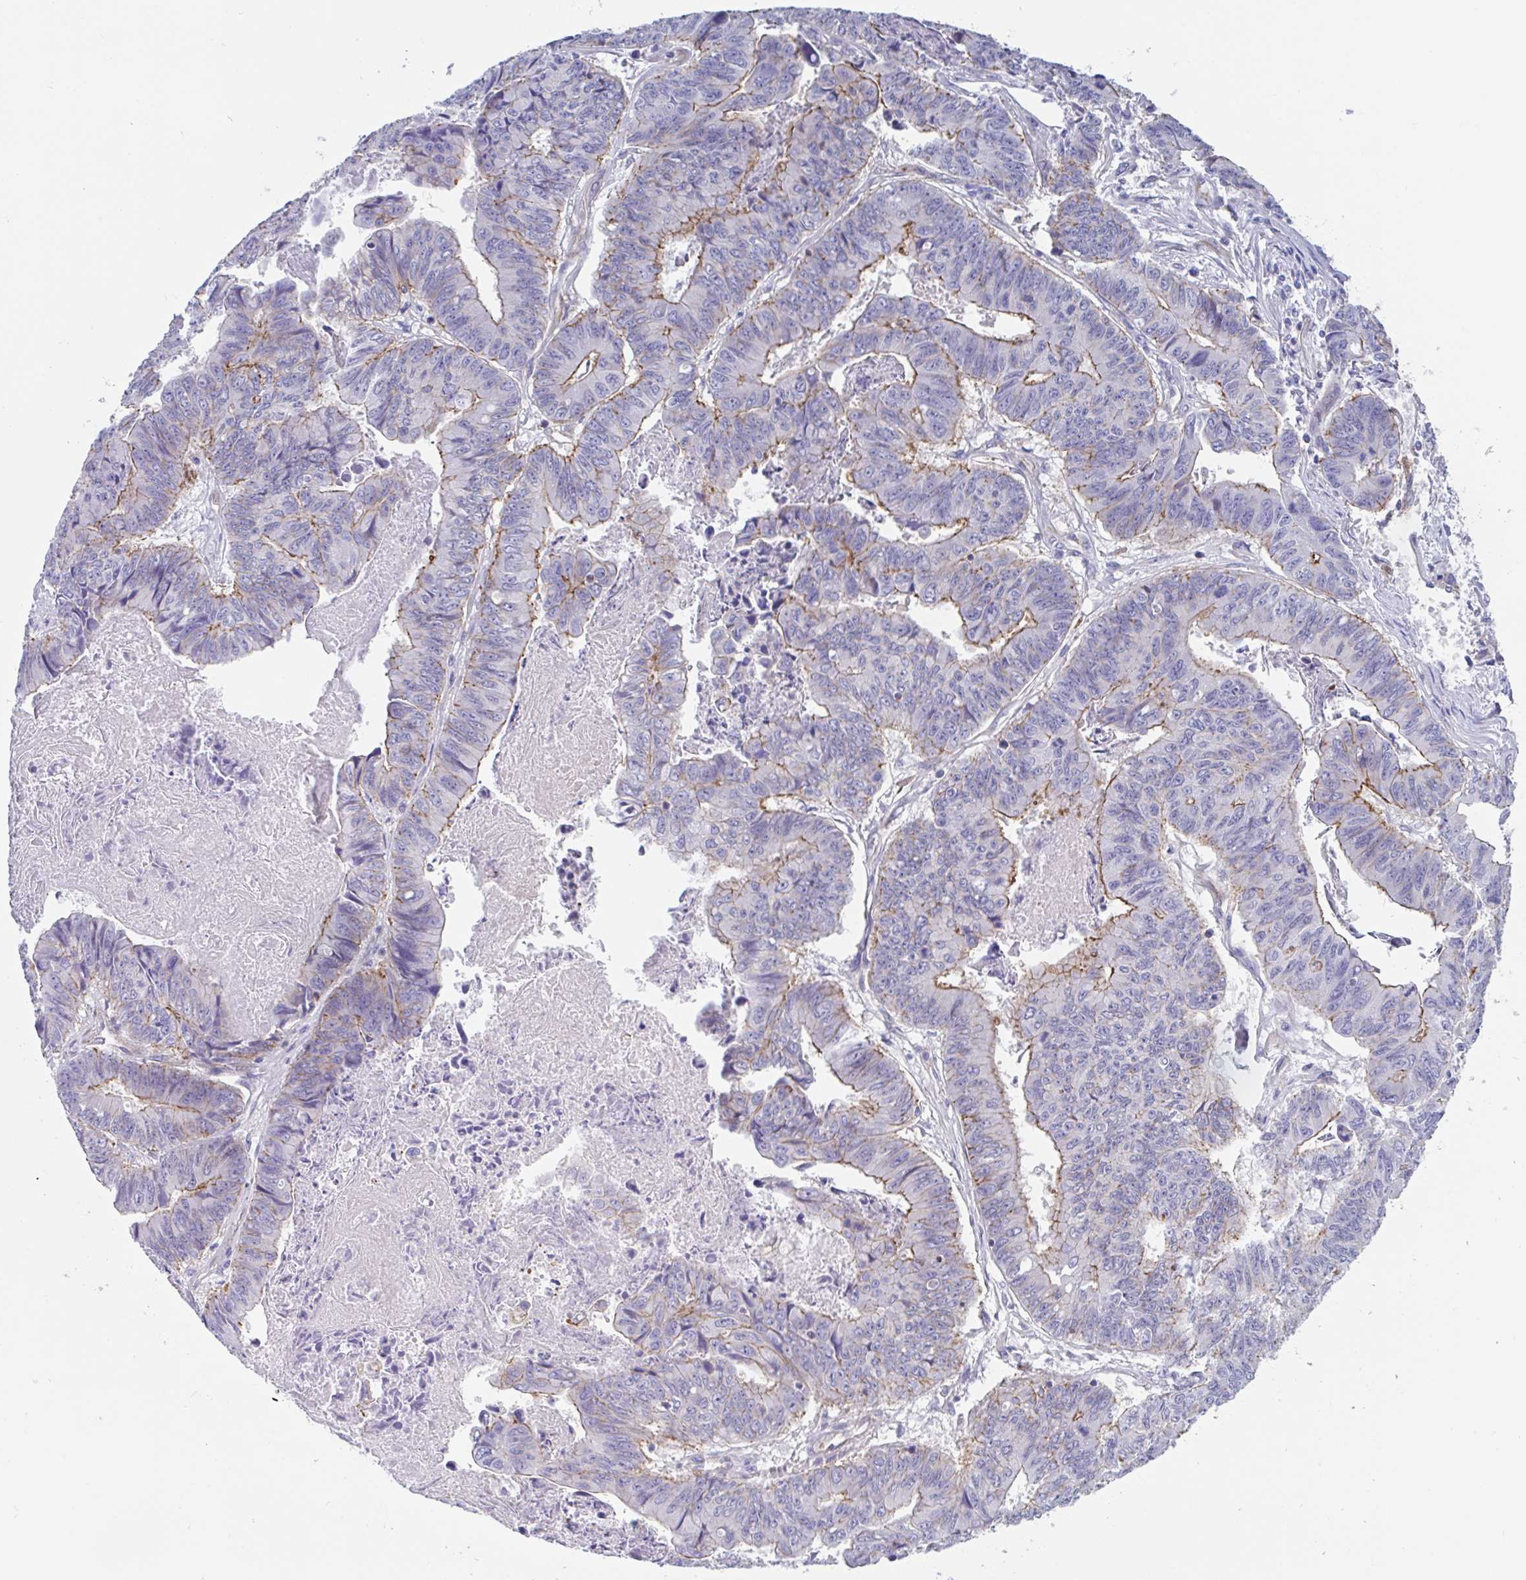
{"staining": {"intensity": "moderate", "quantity": "<25%", "location": "cytoplasmic/membranous"}, "tissue": "stomach cancer", "cell_type": "Tumor cells", "image_type": "cancer", "snomed": [{"axis": "morphology", "description": "Adenocarcinoma, NOS"}, {"axis": "topography", "description": "Stomach, lower"}], "caption": "A histopathology image of stomach adenocarcinoma stained for a protein reveals moderate cytoplasmic/membranous brown staining in tumor cells.", "gene": "TRAM2", "patient": {"sex": "male", "age": 77}}